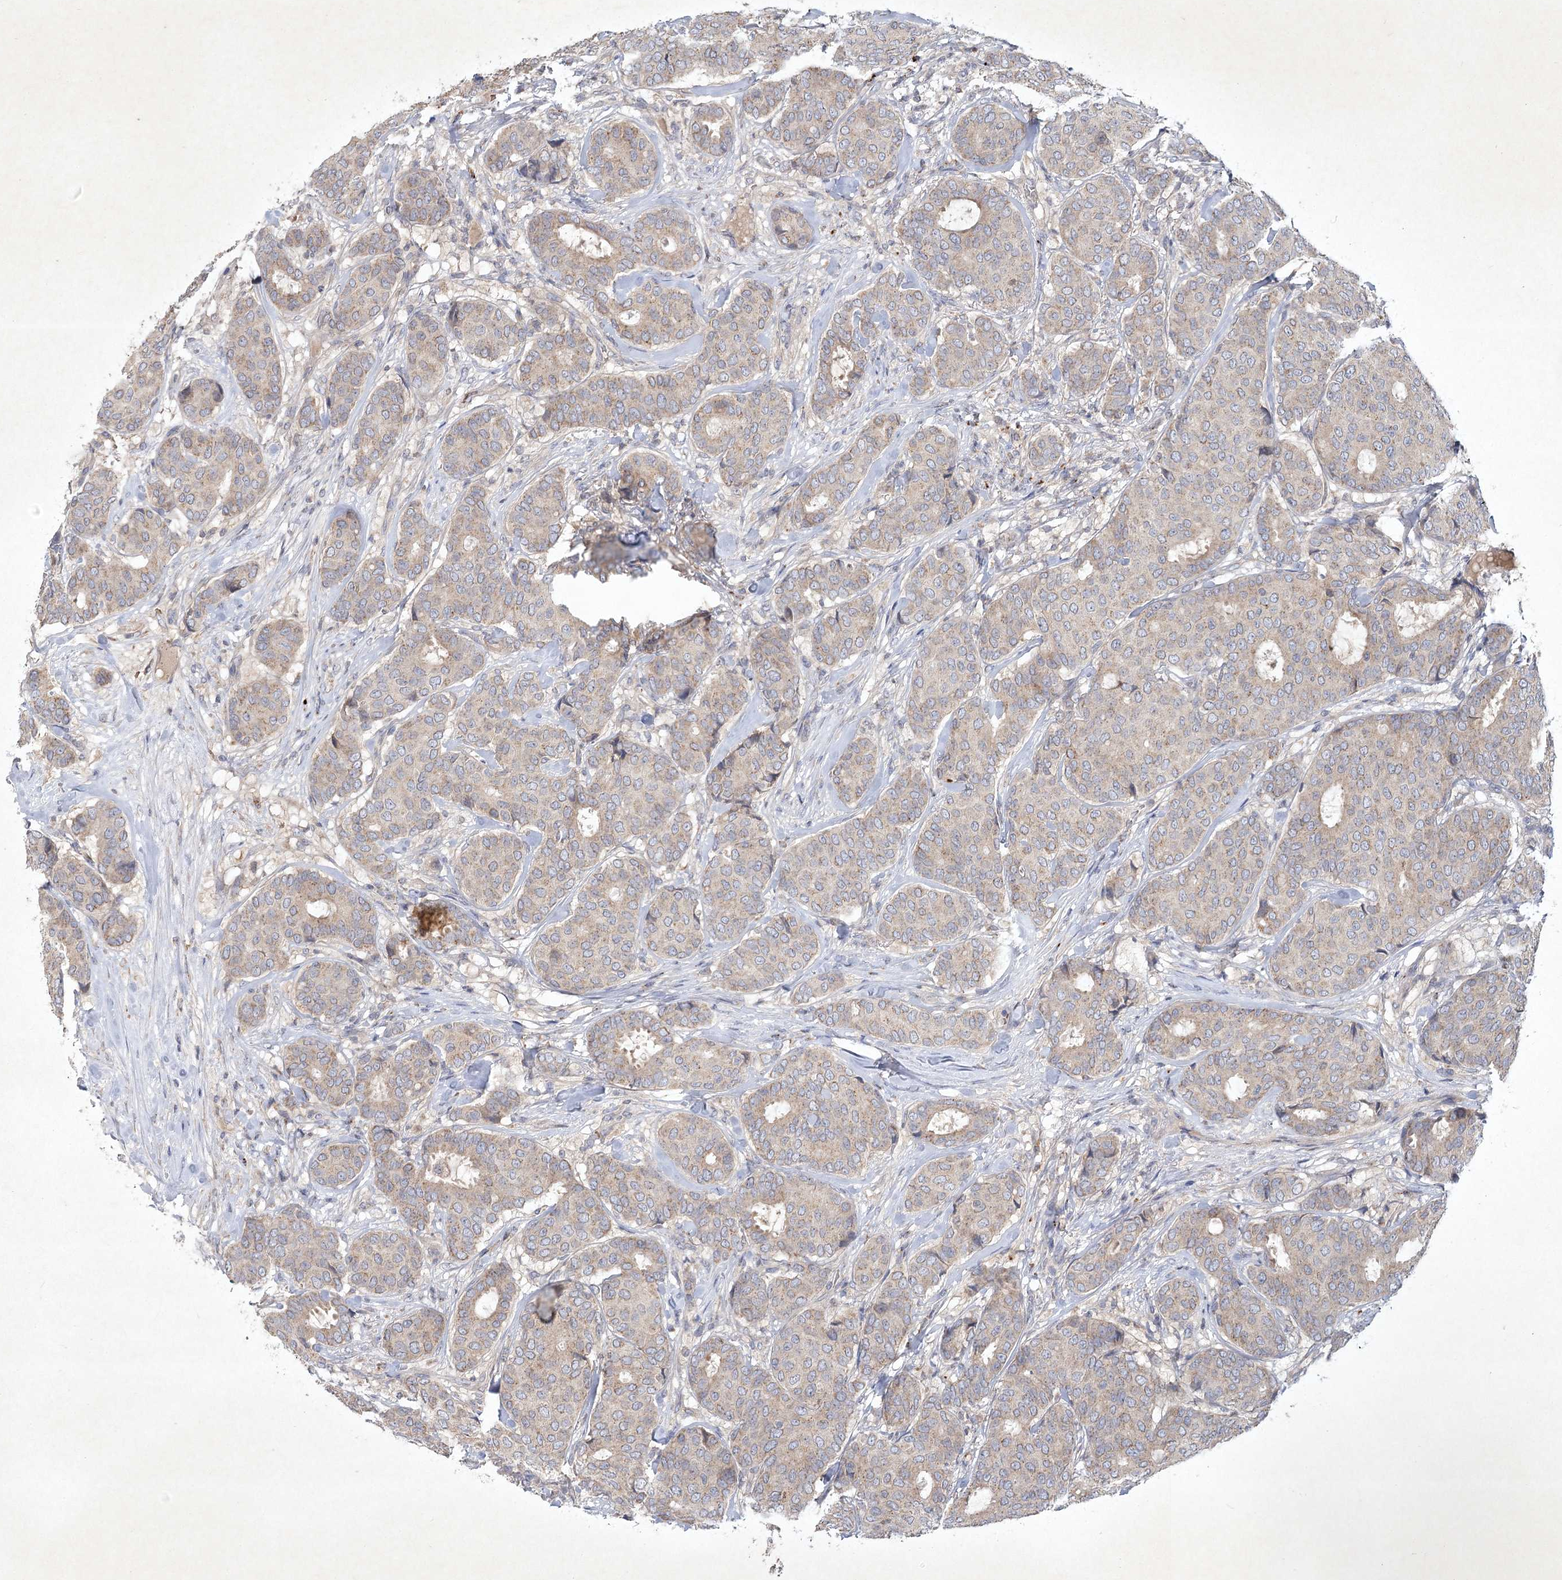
{"staining": {"intensity": "weak", "quantity": "<25%", "location": "cytoplasmic/membranous"}, "tissue": "breast cancer", "cell_type": "Tumor cells", "image_type": "cancer", "snomed": [{"axis": "morphology", "description": "Duct carcinoma"}, {"axis": "topography", "description": "Breast"}], "caption": "Human intraductal carcinoma (breast) stained for a protein using immunohistochemistry shows no positivity in tumor cells.", "gene": "PYROXD2", "patient": {"sex": "female", "age": 75}}